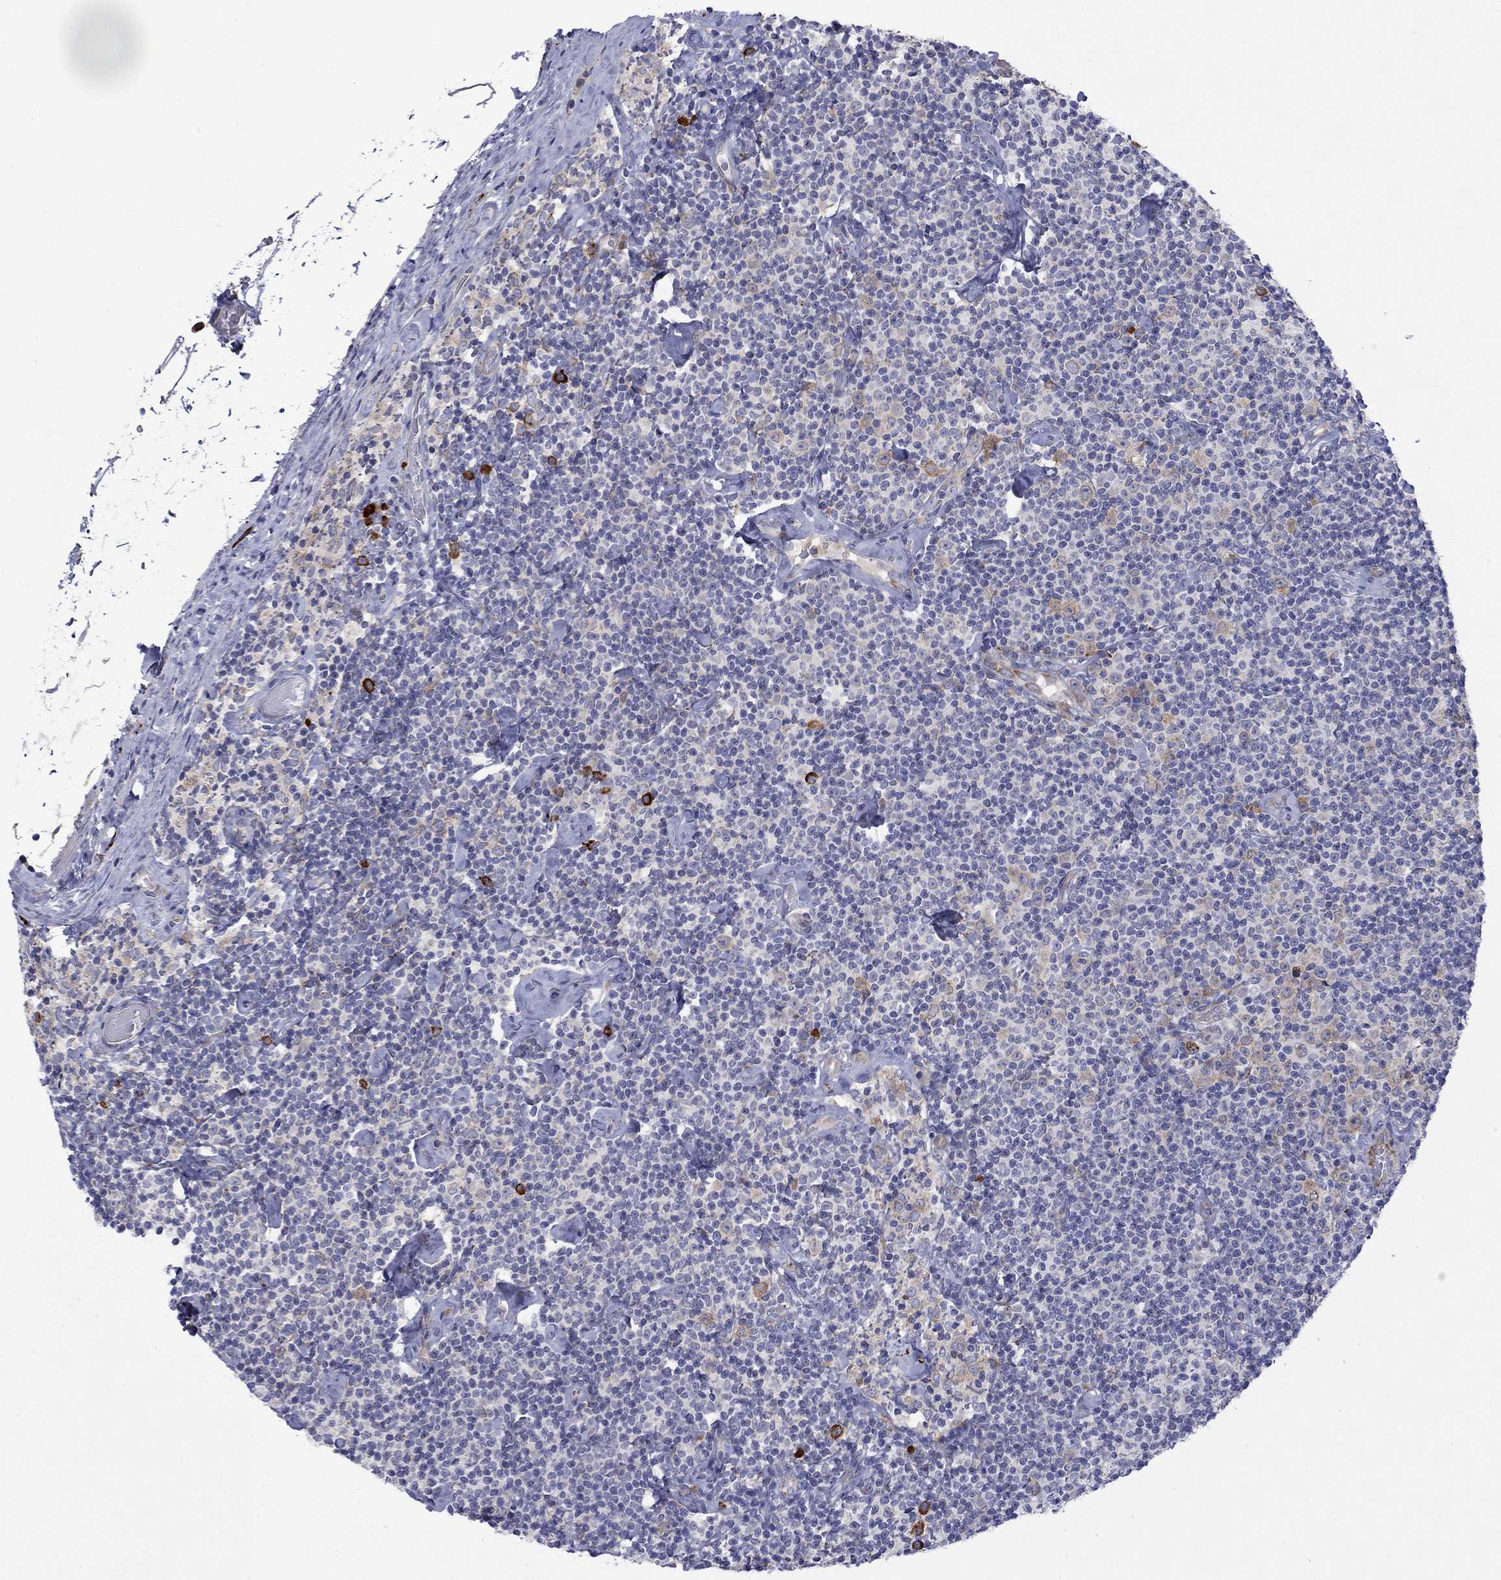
{"staining": {"intensity": "negative", "quantity": "none", "location": "none"}, "tissue": "lymphoma", "cell_type": "Tumor cells", "image_type": "cancer", "snomed": [{"axis": "morphology", "description": "Malignant lymphoma, non-Hodgkin's type, Low grade"}, {"axis": "topography", "description": "Lymph node"}], "caption": "Lymphoma was stained to show a protein in brown. There is no significant expression in tumor cells. (Stains: DAB immunohistochemistry (IHC) with hematoxylin counter stain, Microscopy: brightfield microscopy at high magnification).", "gene": "ASNS", "patient": {"sex": "male", "age": 81}}